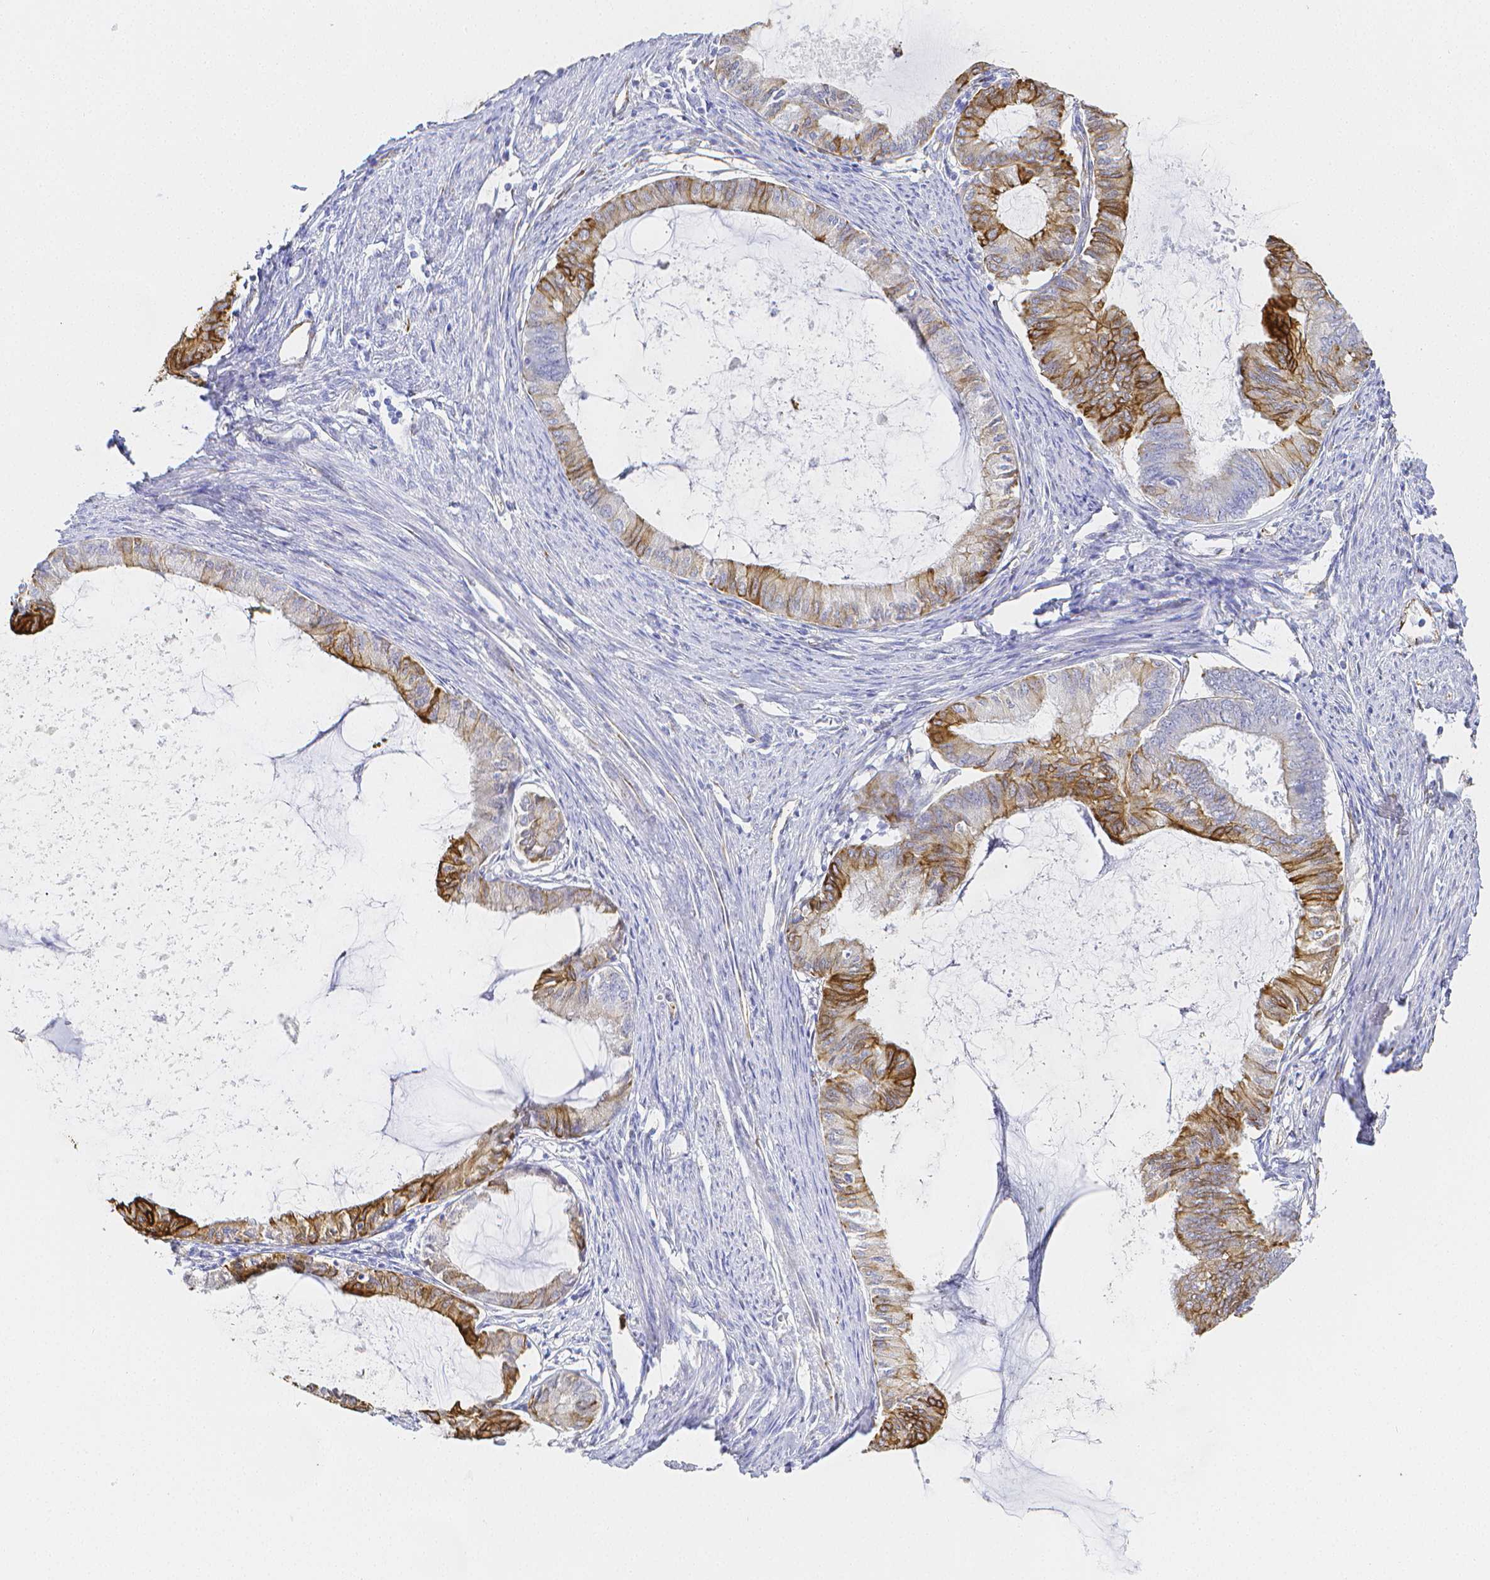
{"staining": {"intensity": "strong", "quantity": "<25%", "location": "cytoplasmic/membranous"}, "tissue": "endometrial cancer", "cell_type": "Tumor cells", "image_type": "cancer", "snomed": [{"axis": "morphology", "description": "Adenocarcinoma, NOS"}, {"axis": "topography", "description": "Endometrium"}], "caption": "A brown stain labels strong cytoplasmic/membranous expression of a protein in endometrial adenocarcinoma tumor cells. (Brightfield microscopy of DAB IHC at high magnification).", "gene": "SMURF1", "patient": {"sex": "female", "age": 86}}